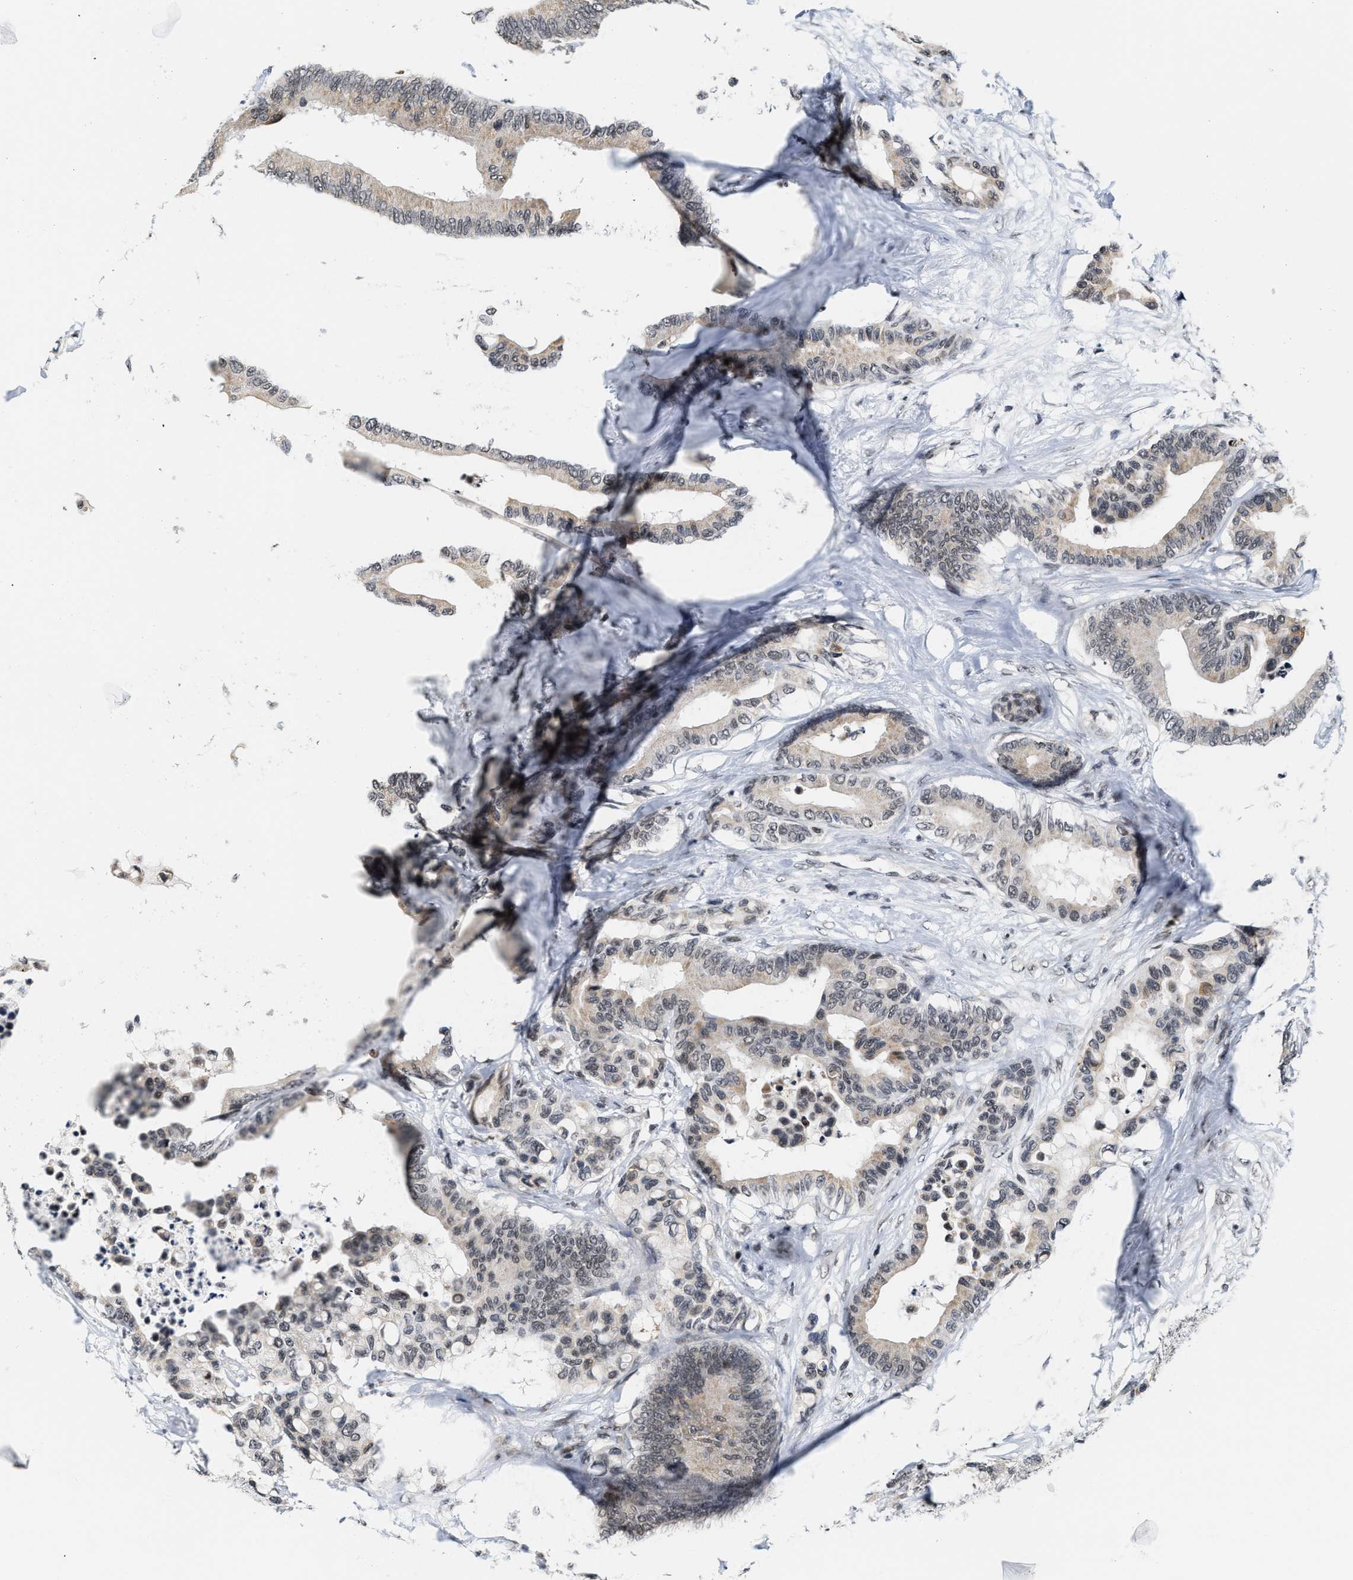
{"staining": {"intensity": "weak", "quantity": "<25%", "location": "nuclear"}, "tissue": "colorectal cancer", "cell_type": "Tumor cells", "image_type": "cancer", "snomed": [{"axis": "morphology", "description": "Adenocarcinoma, NOS"}, {"axis": "topography", "description": "Colon"}], "caption": "A photomicrograph of human colorectal adenocarcinoma is negative for staining in tumor cells.", "gene": "ANKRD6", "patient": {"sex": "male", "age": 82}}